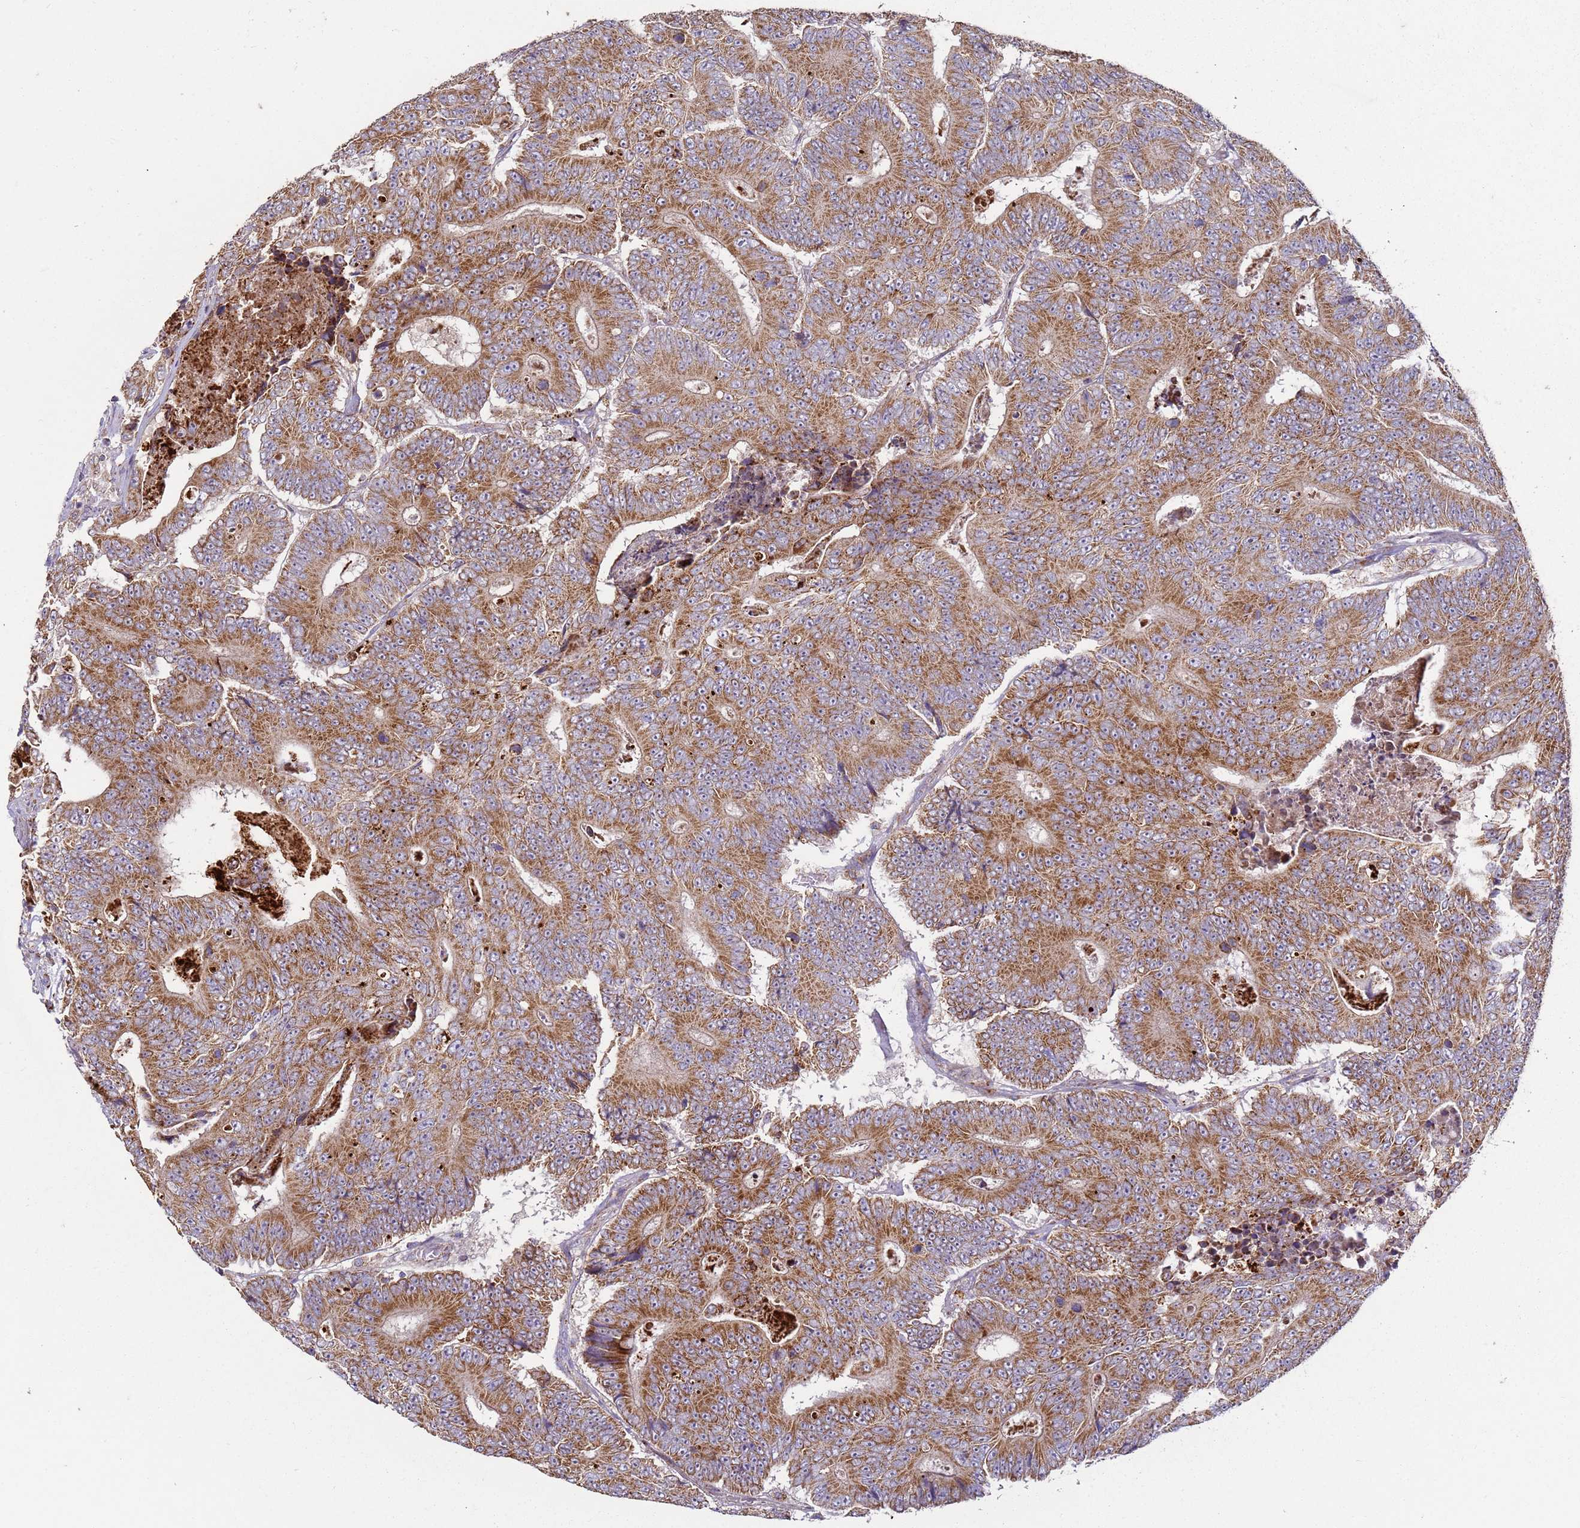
{"staining": {"intensity": "moderate", "quantity": ">75%", "location": "cytoplasmic/membranous"}, "tissue": "colorectal cancer", "cell_type": "Tumor cells", "image_type": "cancer", "snomed": [{"axis": "morphology", "description": "Adenocarcinoma, NOS"}, {"axis": "topography", "description": "Colon"}], "caption": "A high-resolution image shows immunohistochemistry (IHC) staining of colorectal cancer (adenocarcinoma), which demonstrates moderate cytoplasmic/membranous positivity in approximately >75% of tumor cells. (DAB (3,3'-diaminobenzidine) = brown stain, brightfield microscopy at high magnification).", "gene": "FBXO33", "patient": {"sex": "male", "age": 83}}